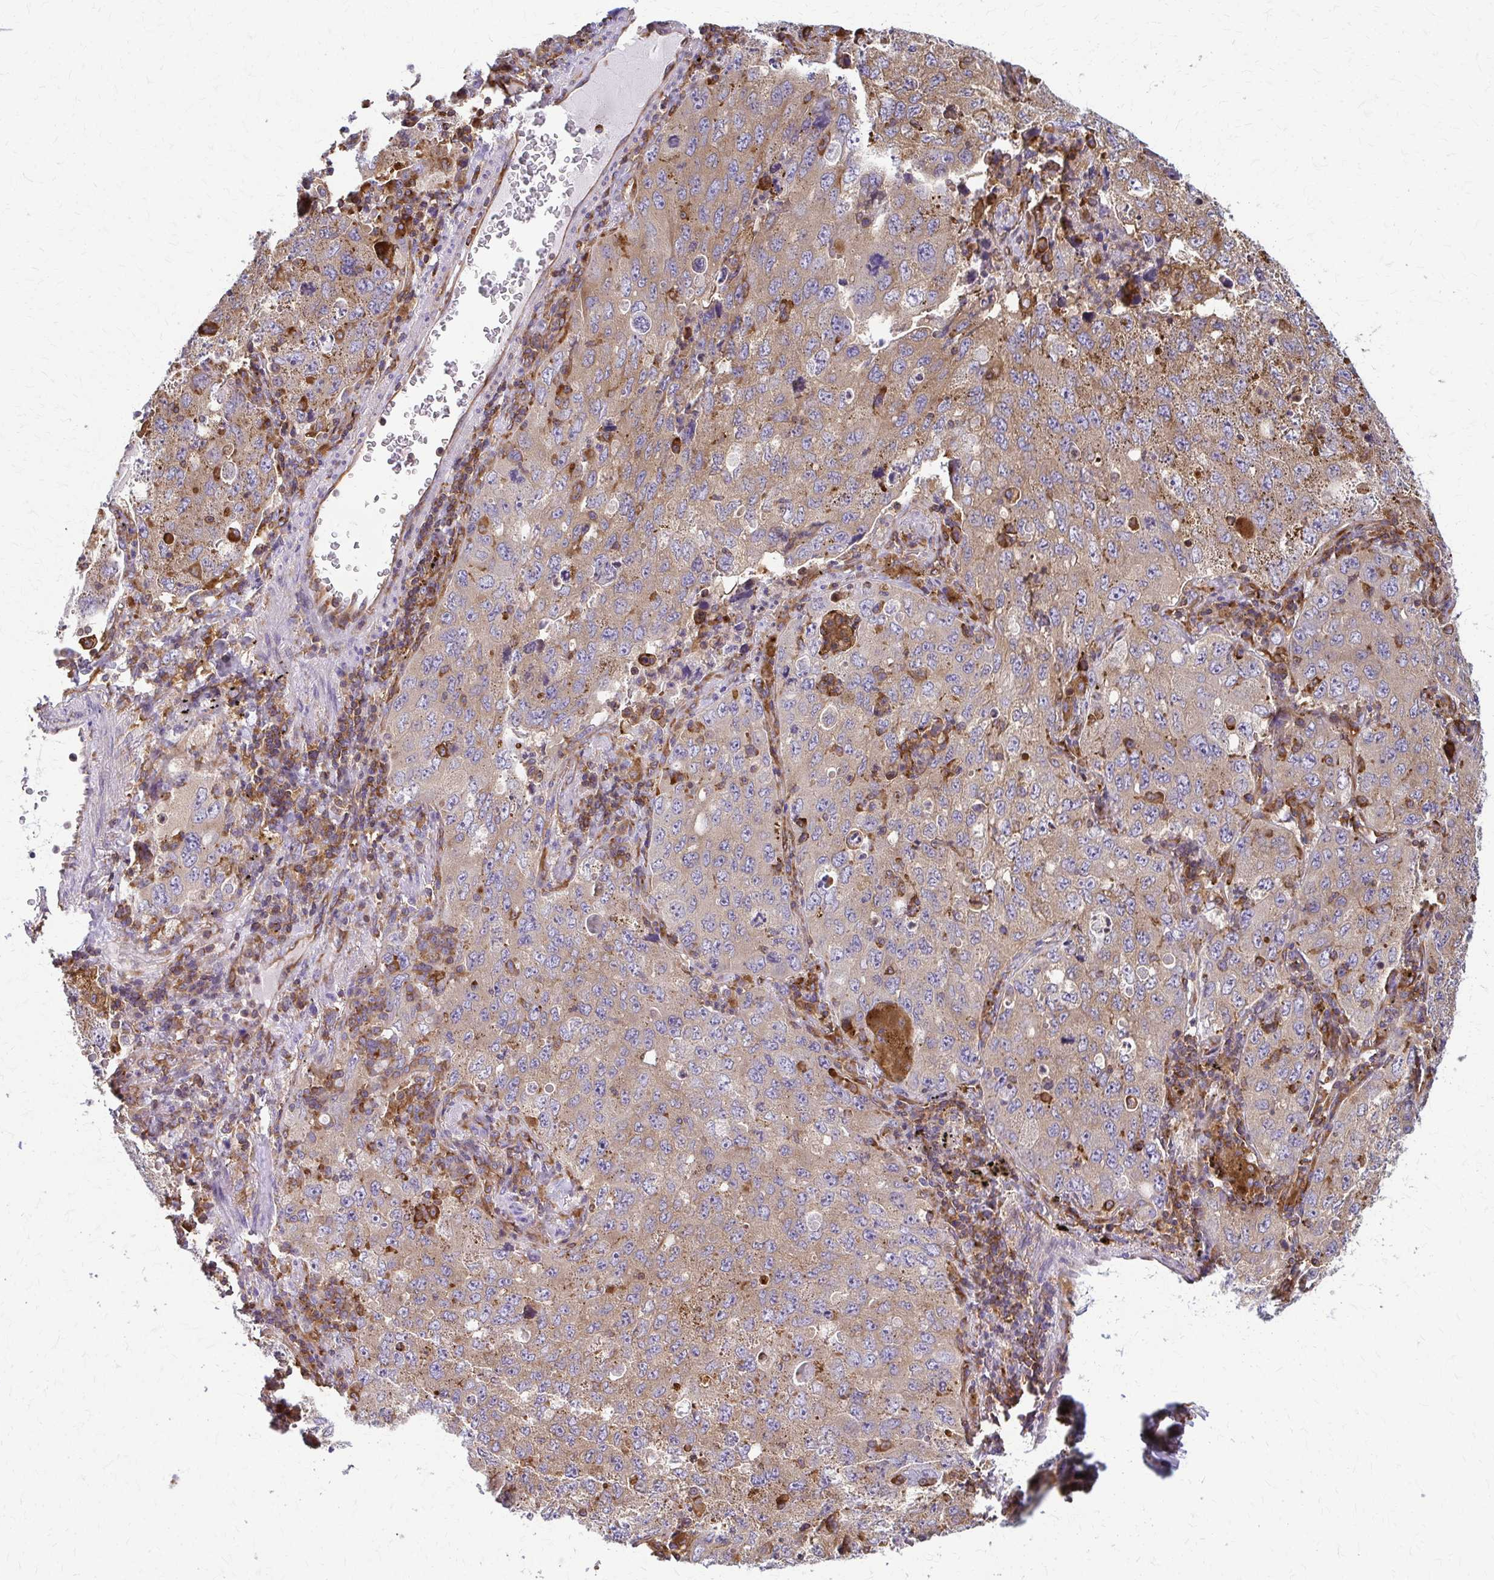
{"staining": {"intensity": "moderate", "quantity": ">75%", "location": "cytoplasmic/membranous"}, "tissue": "lung cancer", "cell_type": "Tumor cells", "image_type": "cancer", "snomed": [{"axis": "morphology", "description": "Adenocarcinoma, NOS"}, {"axis": "topography", "description": "Lung"}], "caption": "Adenocarcinoma (lung) was stained to show a protein in brown. There is medium levels of moderate cytoplasmic/membranous expression in approximately >75% of tumor cells.", "gene": "WASF2", "patient": {"sex": "female", "age": 57}}